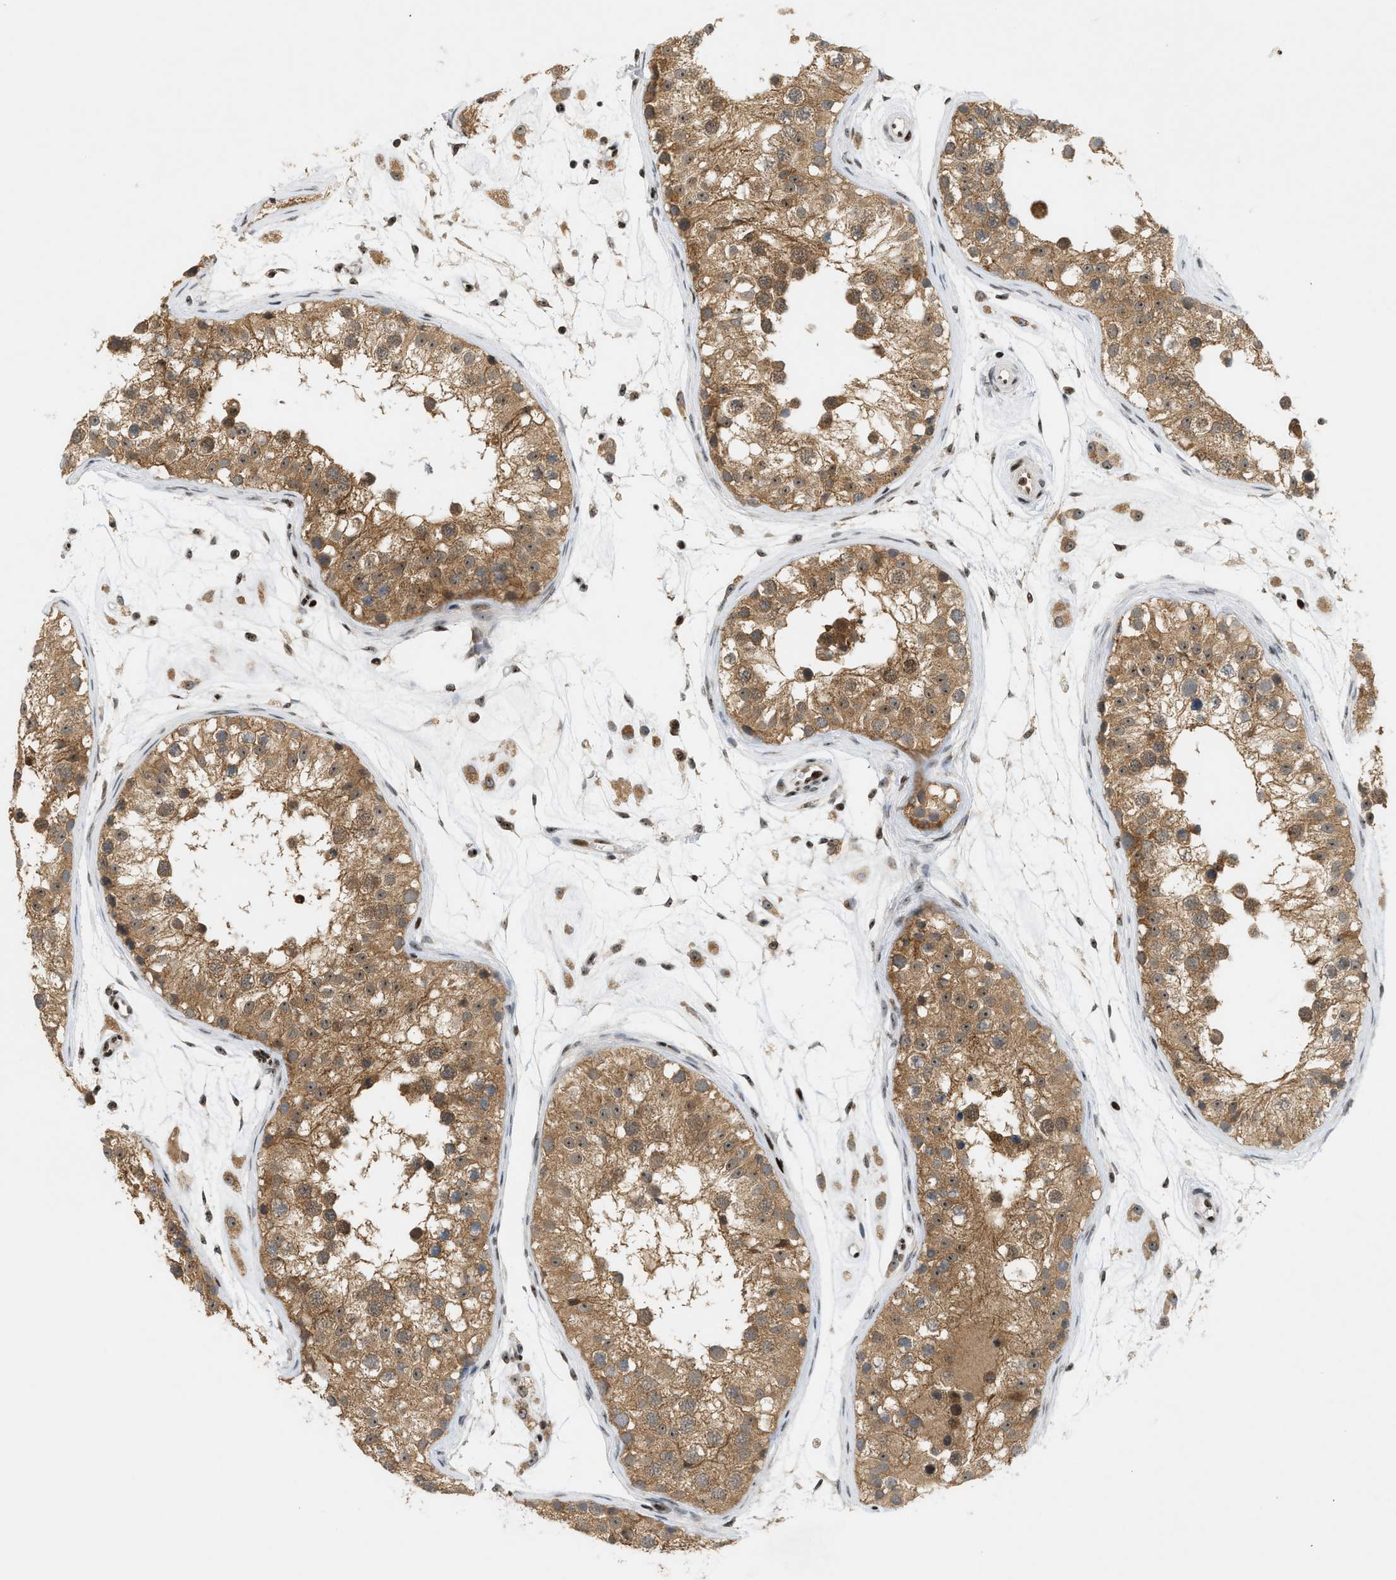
{"staining": {"intensity": "moderate", "quantity": ">75%", "location": "cytoplasmic/membranous"}, "tissue": "testis", "cell_type": "Cells in seminiferous ducts", "image_type": "normal", "snomed": [{"axis": "morphology", "description": "Normal tissue, NOS"}, {"axis": "morphology", "description": "Adenocarcinoma, metastatic, NOS"}, {"axis": "topography", "description": "Testis"}], "caption": "Immunohistochemistry of benign testis exhibits medium levels of moderate cytoplasmic/membranous staining in approximately >75% of cells in seminiferous ducts. (brown staining indicates protein expression, while blue staining denotes nuclei).", "gene": "ZNF22", "patient": {"sex": "male", "age": 26}}